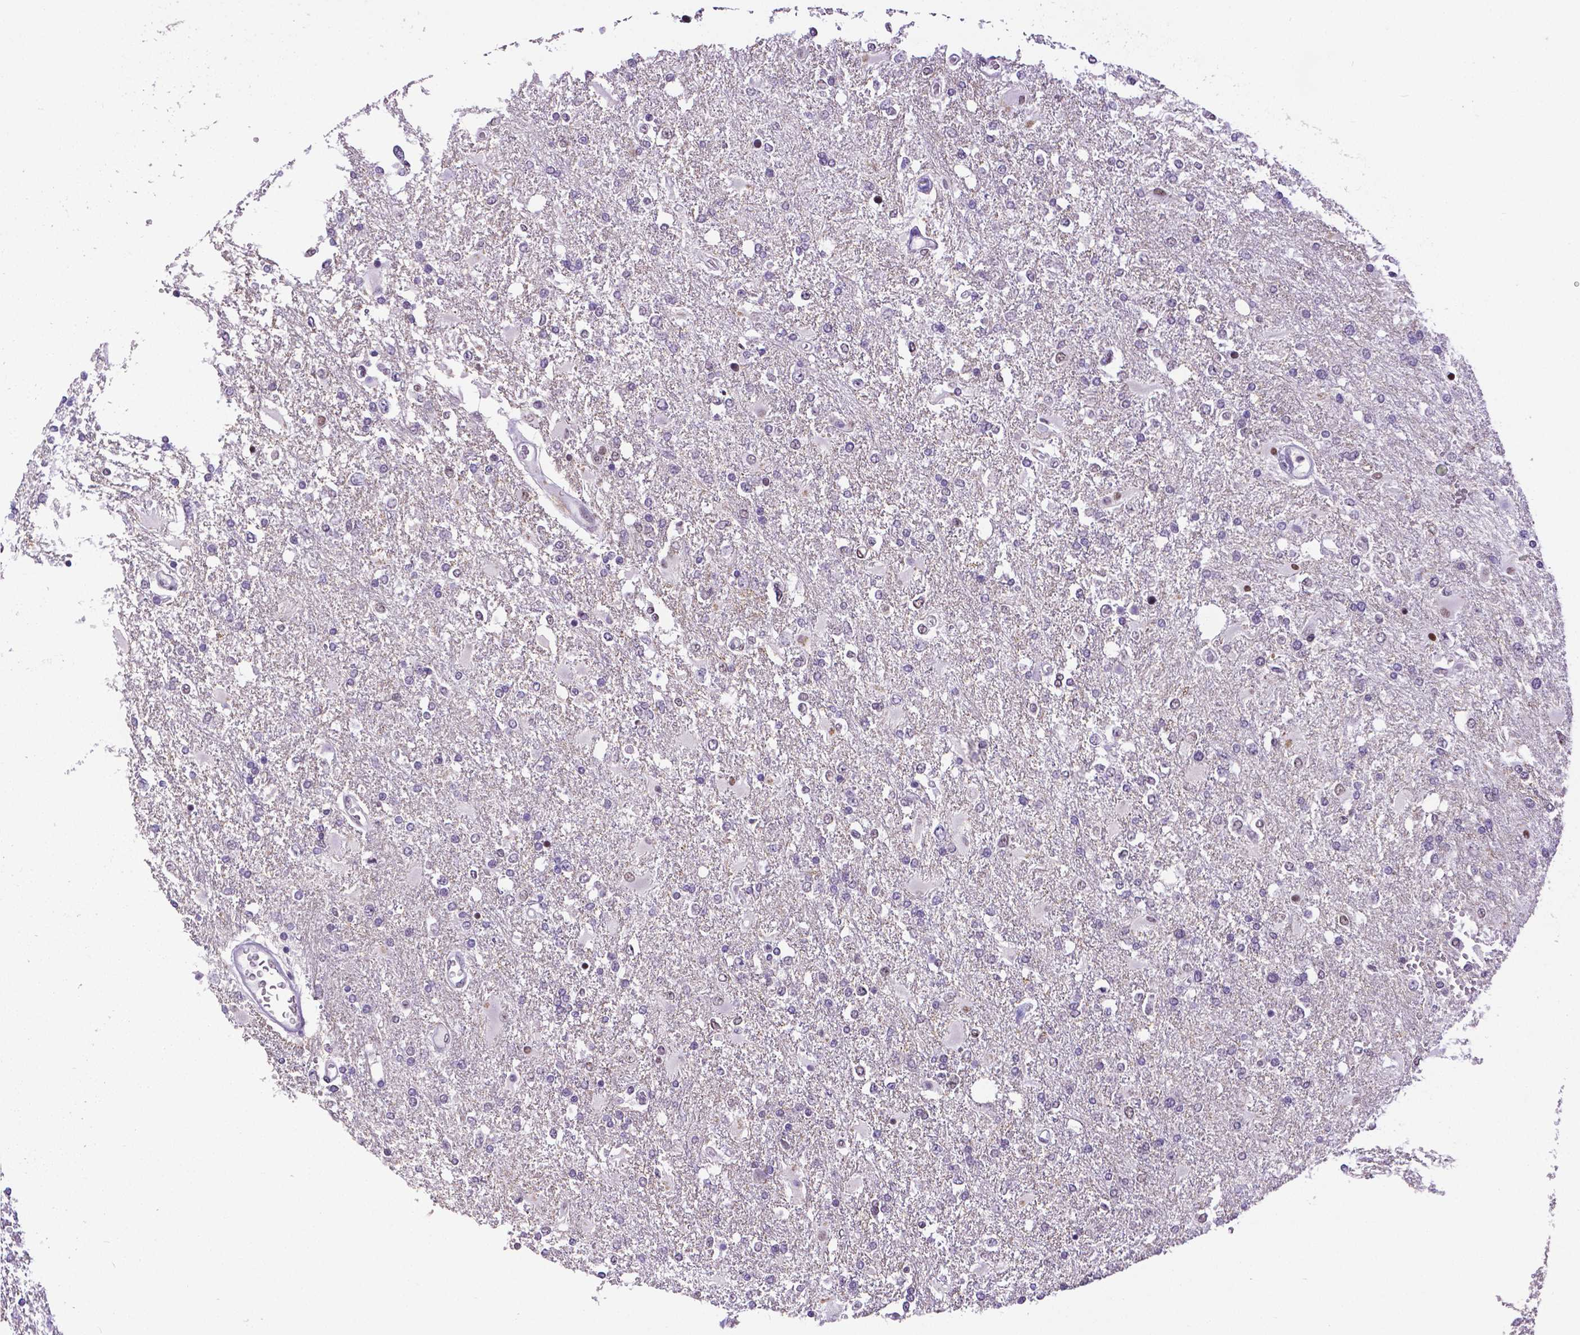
{"staining": {"intensity": "negative", "quantity": "none", "location": "none"}, "tissue": "glioma", "cell_type": "Tumor cells", "image_type": "cancer", "snomed": [{"axis": "morphology", "description": "Glioma, malignant, High grade"}, {"axis": "topography", "description": "Cerebral cortex"}], "caption": "IHC image of human glioma stained for a protein (brown), which reveals no expression in tumor cells.", "gene": "ATRX", "patient": {"sex": "male", "age": 79}}